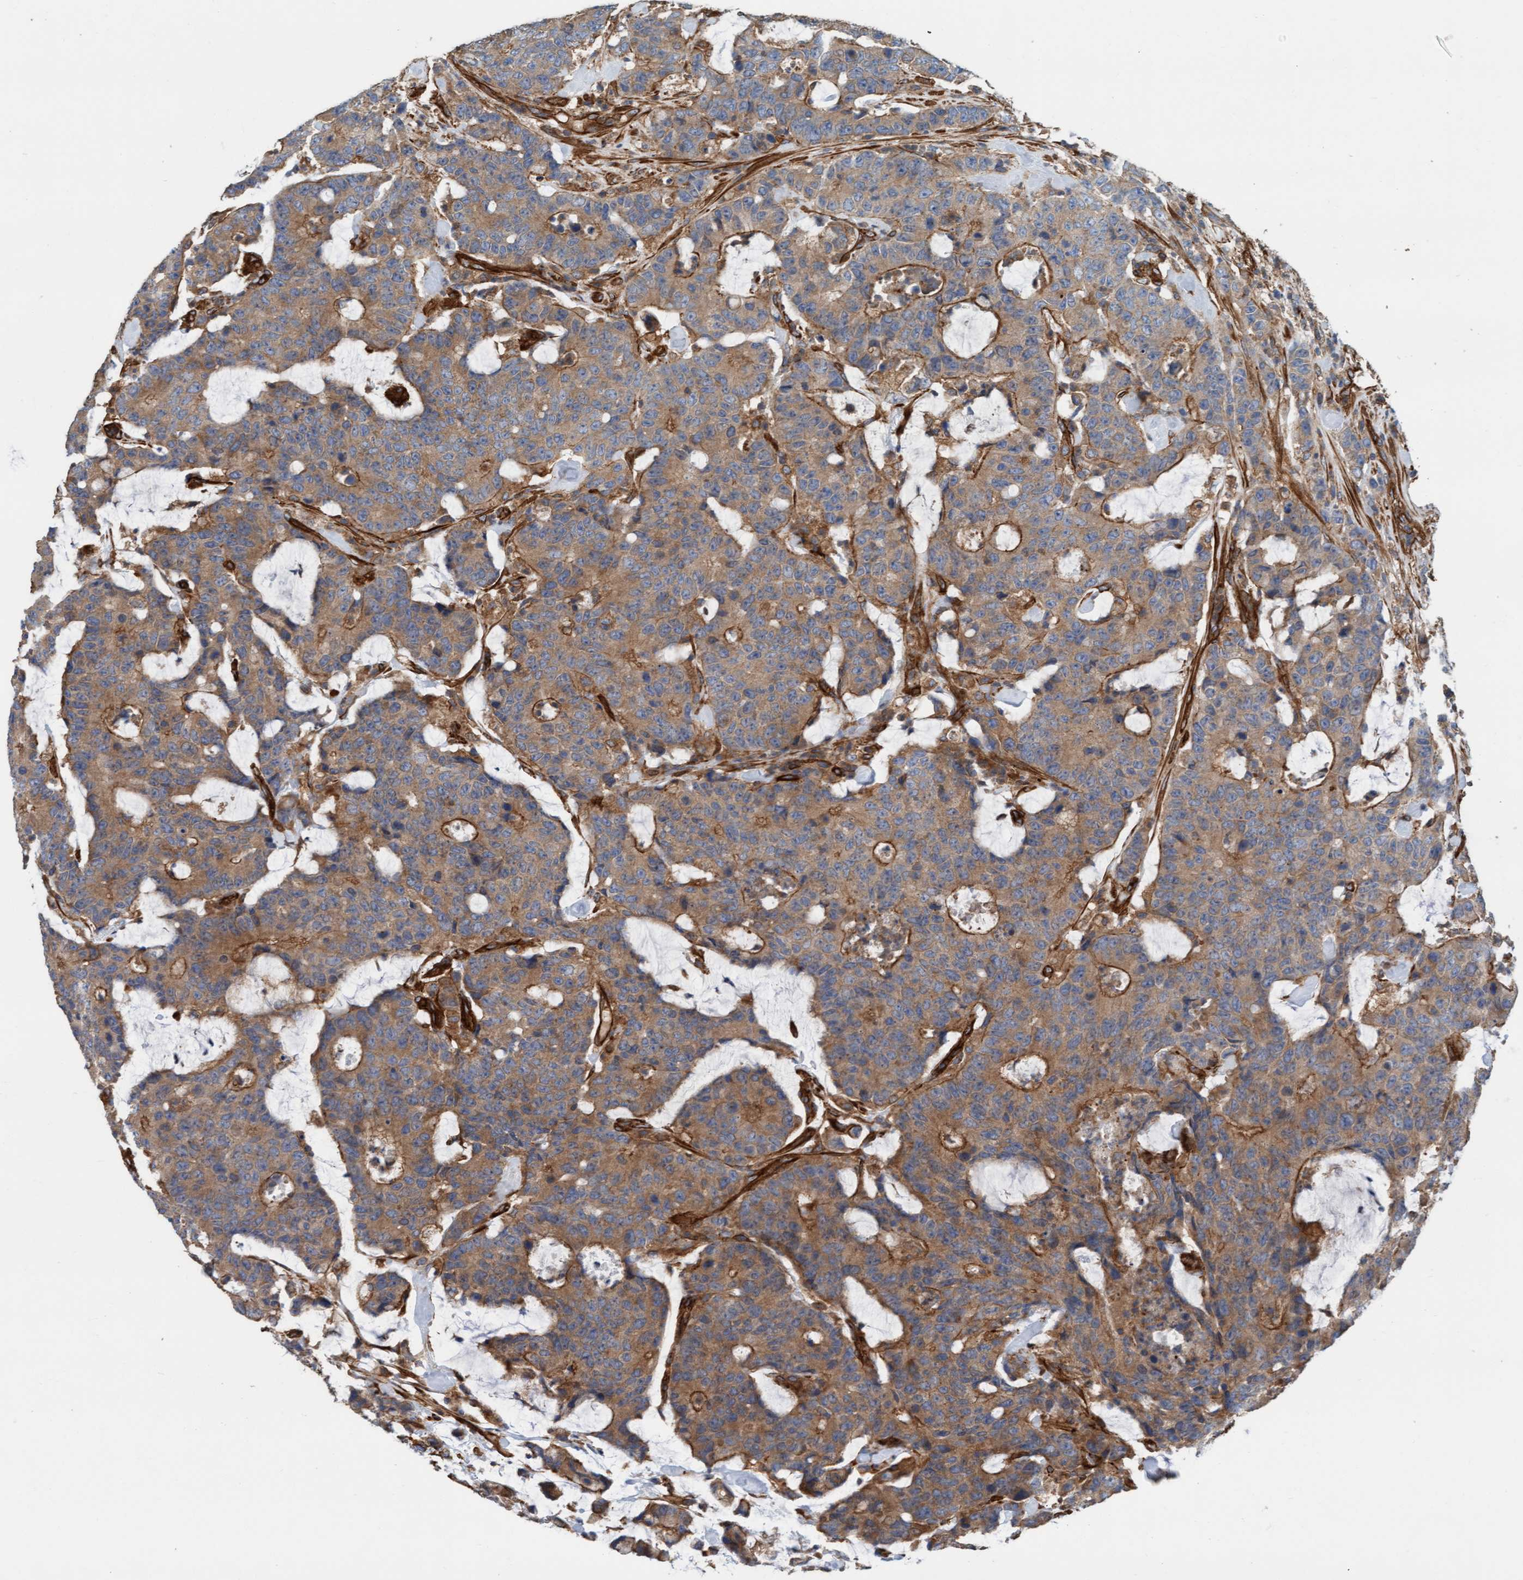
{"staining": {"intensity": "moderate", "quantity": ">75%", "location": "cytoplasmic/membranous"}, "tissue": "colorectal cancer", "cell_type": "Tumor cells", "image_type": "cancer", "snomed": [{"axis": "morphology", "description": "Adenocarcinoma, NOS"}, {"axis": "topography", "description": "Colon"}], "caption": "Approximately >75% of tumor cells in human colorectal cancer (adenocarcinoma) demonstrate moderate cytoplasmic/membranous protein staining as visualized by brown immunohistochemical staining.", "gene": "STXBP4", "patient": {"sex": "female", "age": 86}}